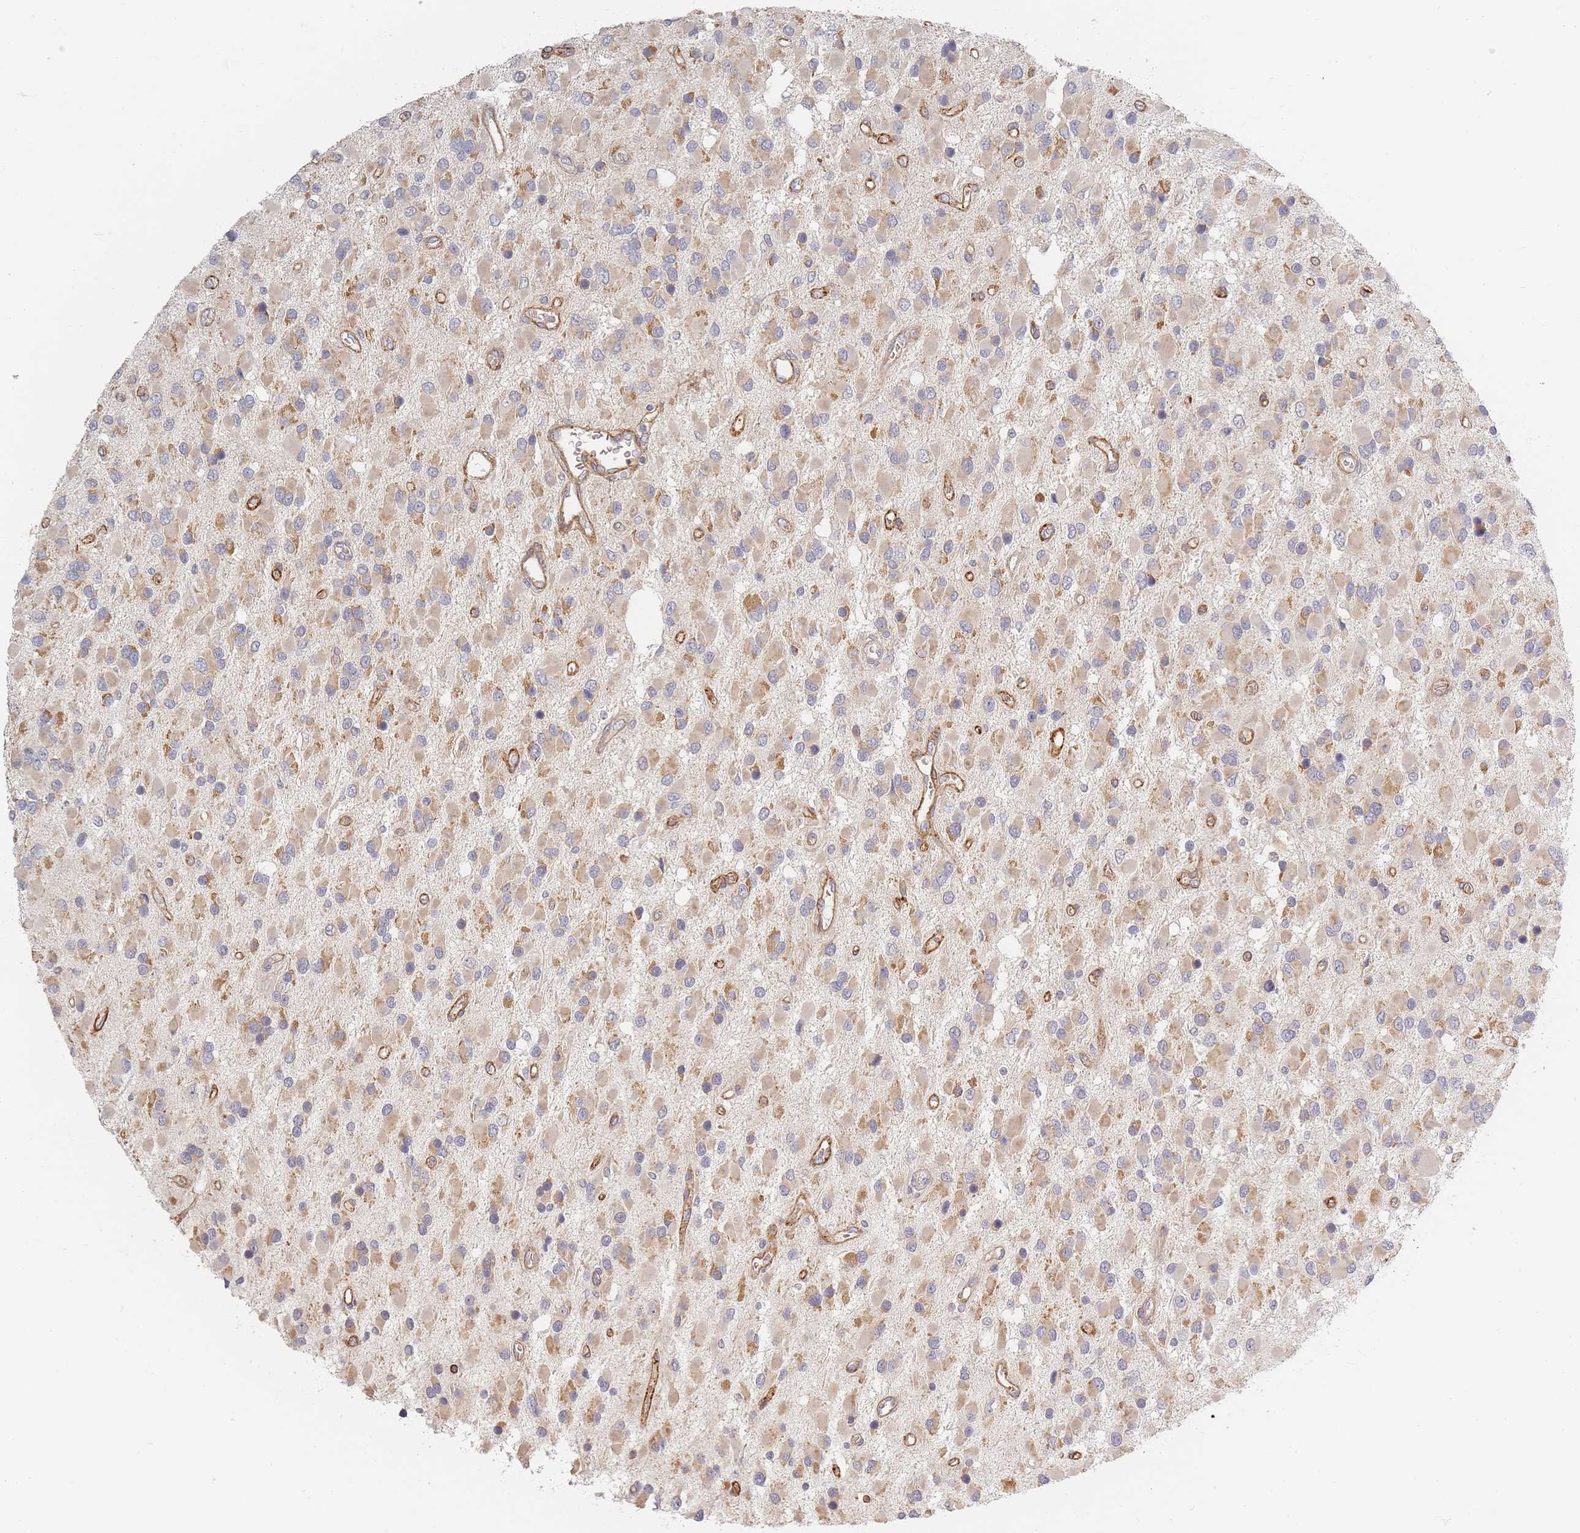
{"staining": {"intensity": "weak", "quantity": ">75%", "location": "cytoplasmic/membranous"}, "tissue": "glioma", "cell_type": "Tumor cells", "image_type": "cancer", "snomed": [{"axis": "morphology", "description": "Glioma, malignant, High grade"}, {"axis": "topography", "description": "Brain"}], "caption": "Immunohistochemistry photomicrograph of malignant high-grade glioma stained for a protein (brown), which shows low levels of weak cytoplasmic/membranous positivity in approximately >75% of tumor cells.", "gene": "ZKSCAN7", "patient": {"sex": "male", "age": 53}}